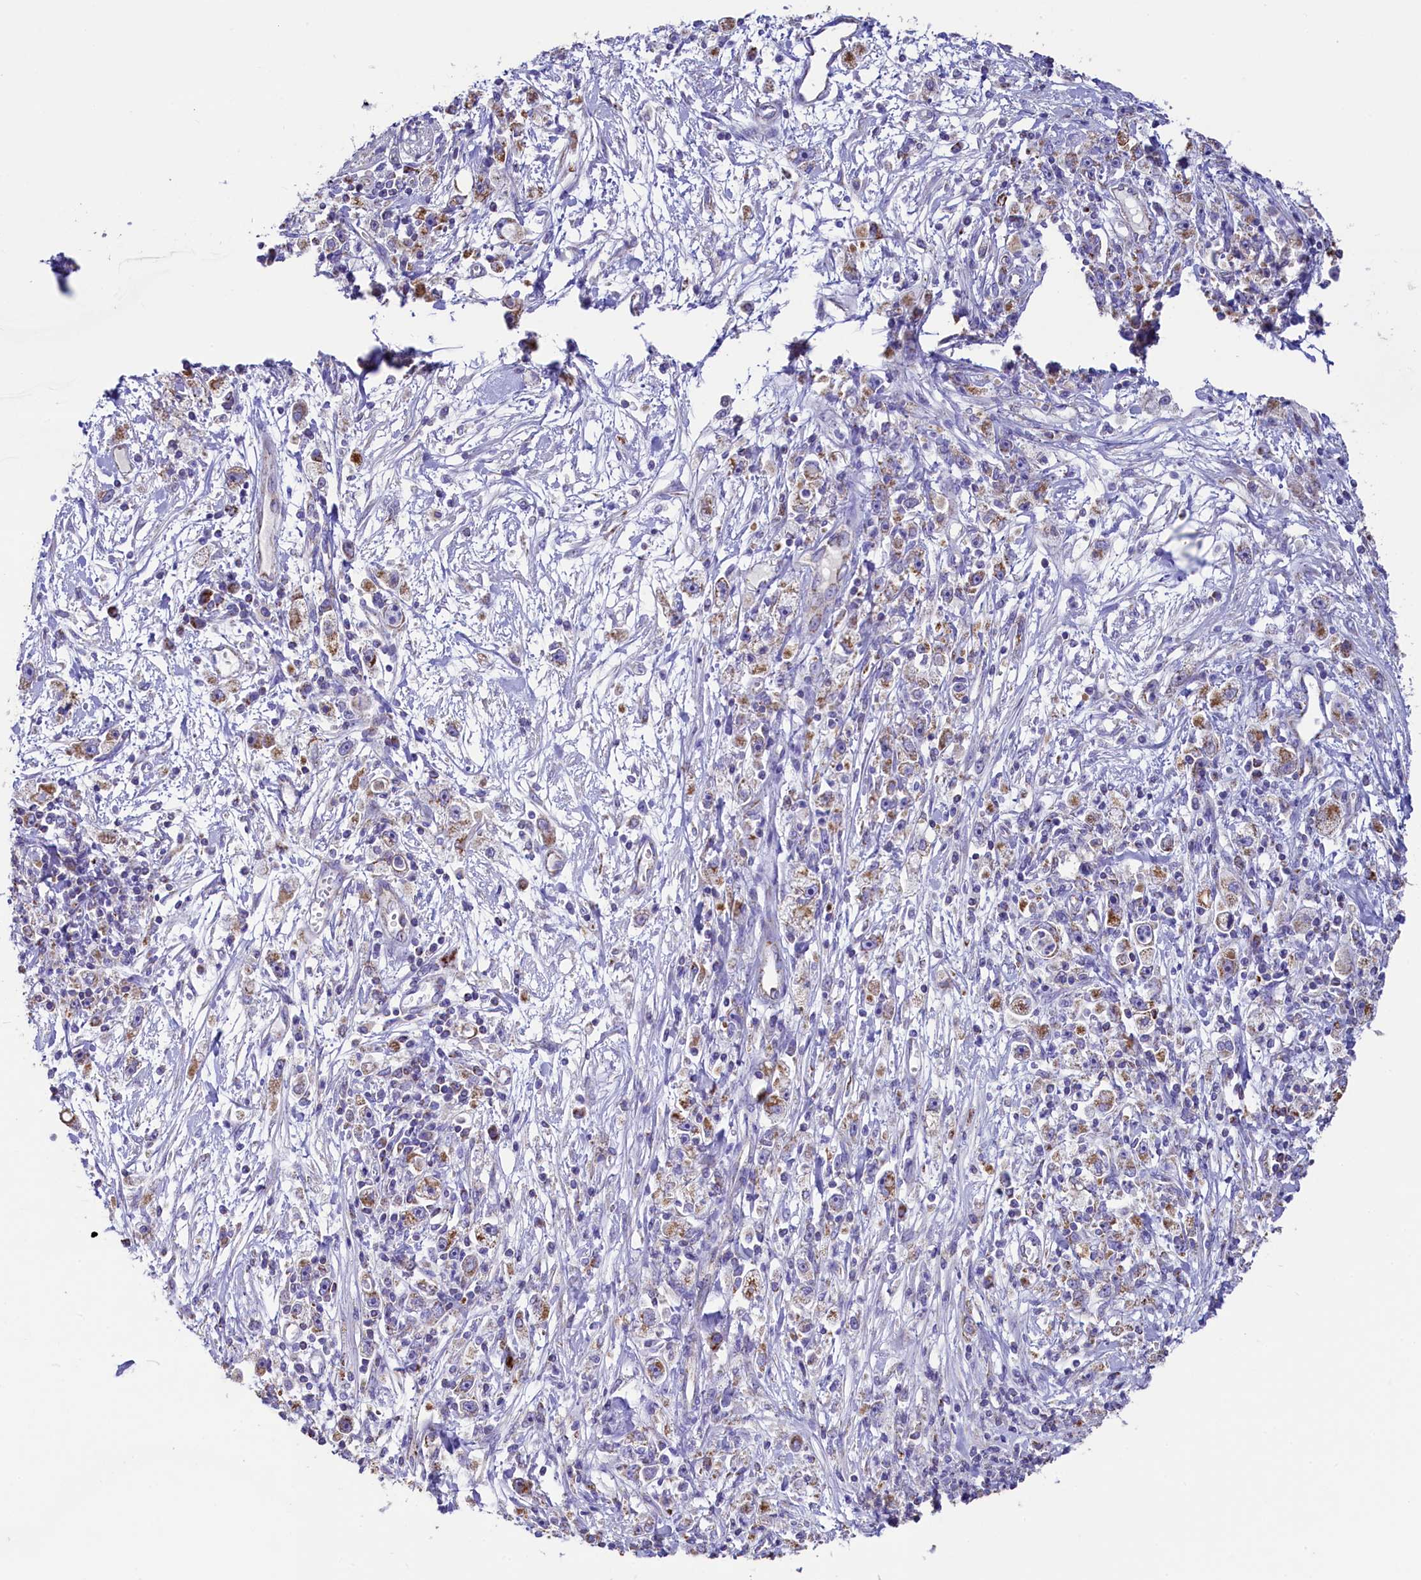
{"staining": {"intensity": "moderate", "quantity": "25%-75%", "location": "cytoplasmic/membranous"}, "tissue": "stomach cancer", "cell_type": "Tumor cells", "image_type": "cancer", "snomed": [{"axis": "morphology", "description": "Adenocarcinoma, NOS"}, {"axis": "topography", "description": "Stomach"}], "caption": "This is an image of IHC staining of adenocarcinoma (stomach), which shows moderate positivity in the cytoplasmic/membranous of tumor cells.", "gene": "IDH3A", "patient": {"sex": "female", "age": 59}}